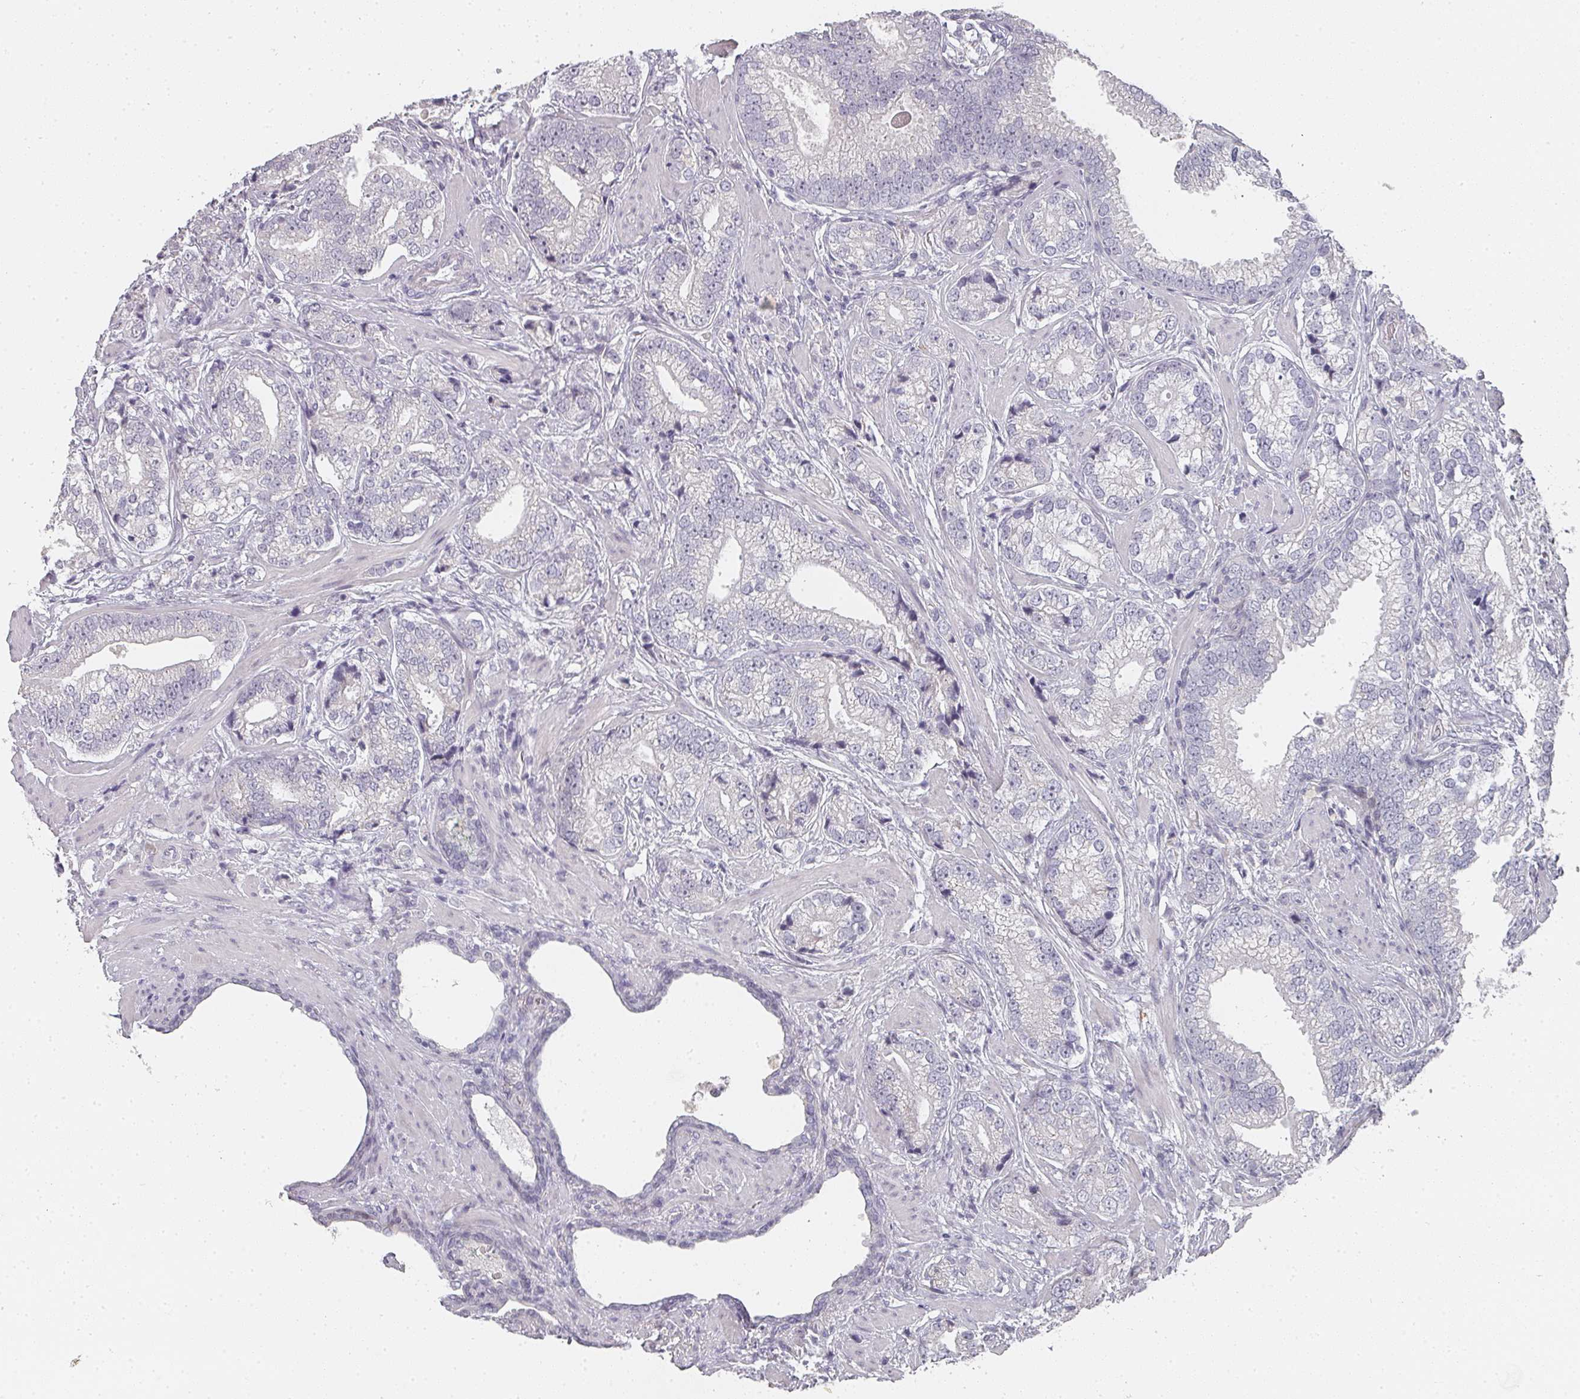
{"staining": {"intensity": "negative", "quantity": "none", "location": "none"}, "tissue": "prostate cancer", "cell_type": "Tumor cells", "image_type": "cancer", "snomed": [{"axis": "morphology", "description": "Adenocarcinoma, High grade"}, {"axis": "topography", "description": "Prostate"}], "caption": "Tumor cells show no significant expression in prostate cancer. Brightfield microscopy of IHC stained with DAB (brown) and hematoxylin (blue), captured at high magnification.", "gene": "SHISA2", "patient": {"sex": "male", "age": 75}}